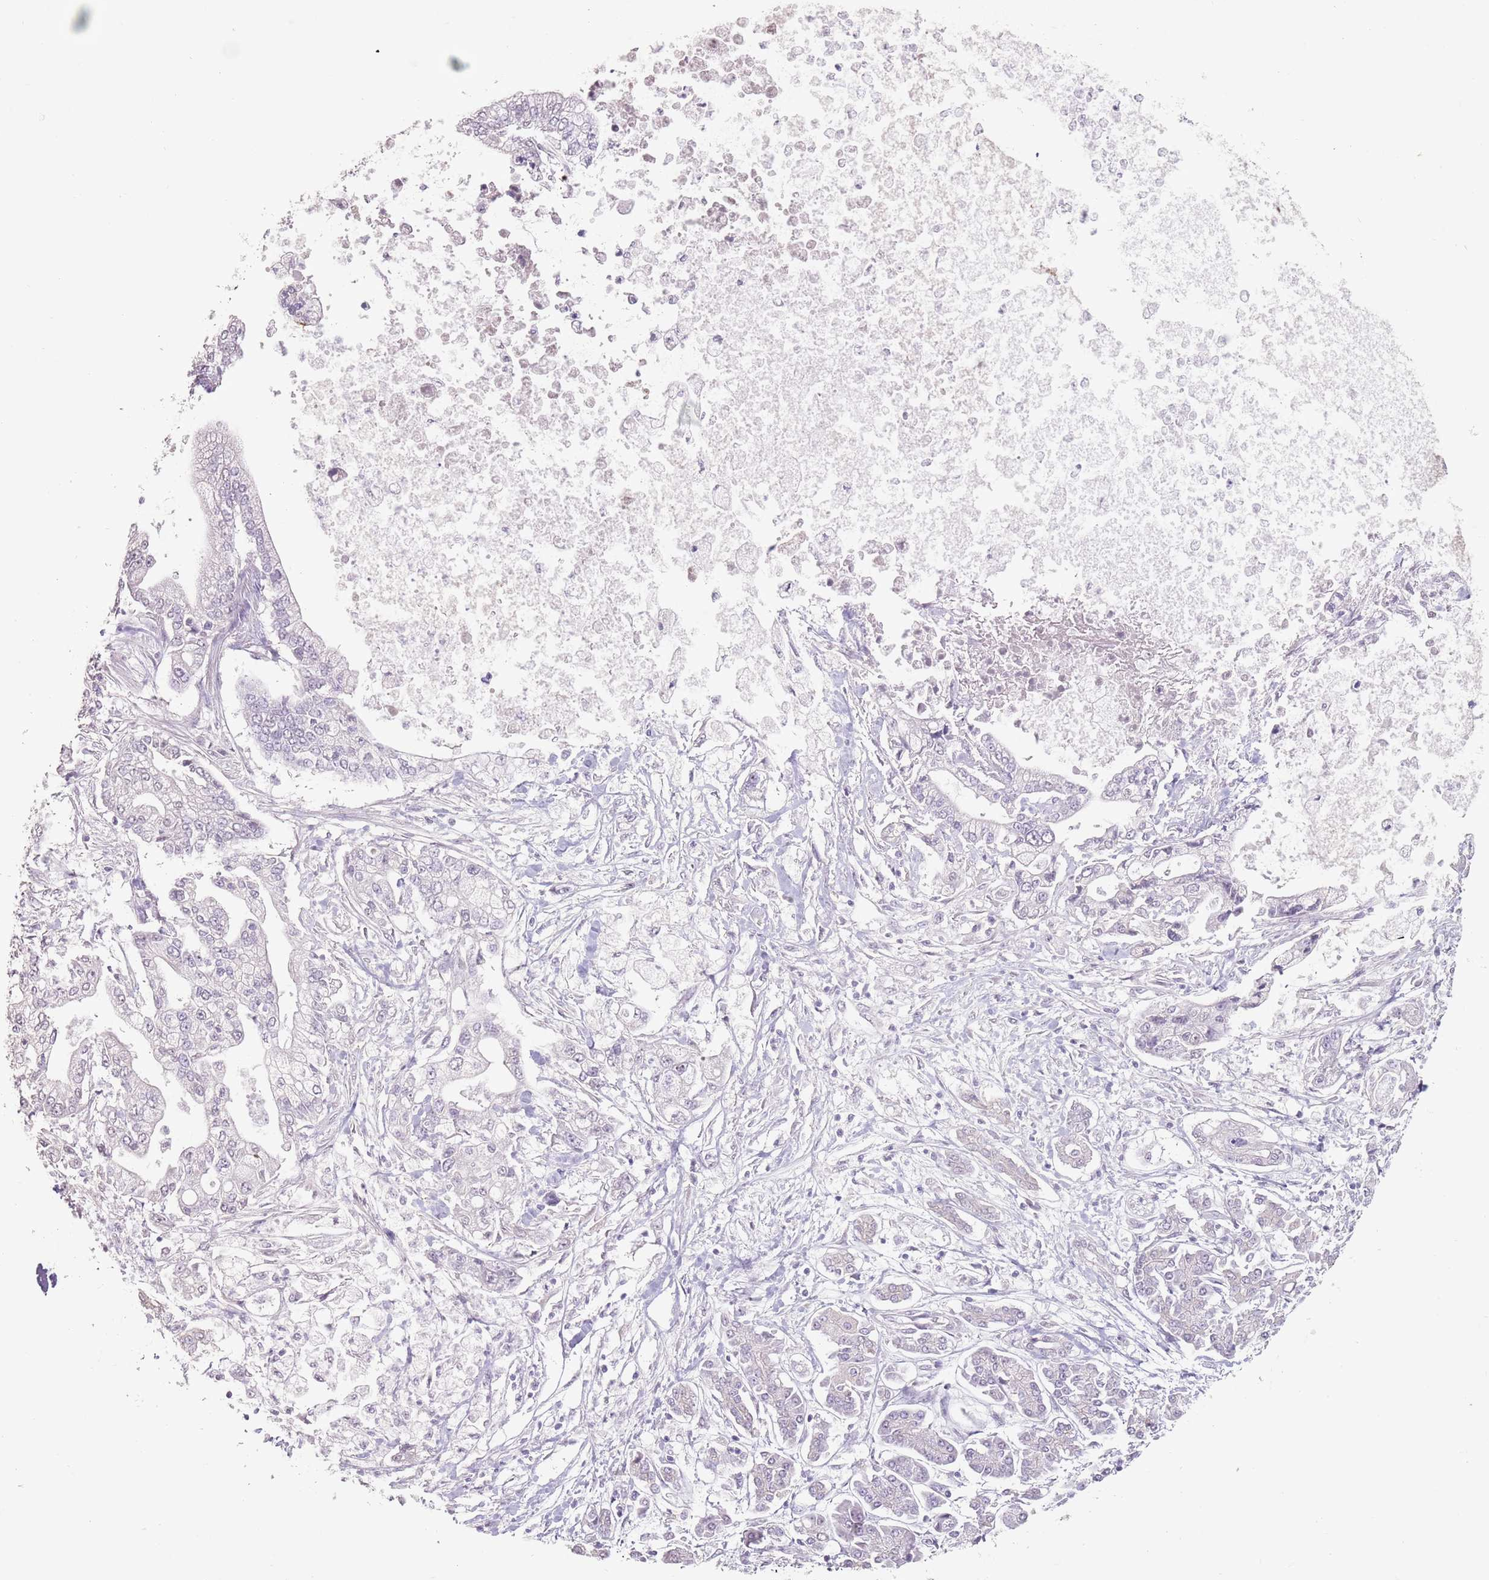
{"staining": {"intensity": "negative", "quantity": "none", "location": "none"}, "tissue": "pancreatic cancer", "cell_type": "Tumor cells", "image_type": "cancer", "snomed": [{"axis": "morphology", "description": "Adenocarcinoma, NOS"}, {"axis": "topography", "description": "Pancreas"}], "caption": "The IHC photomicrograph has no significant expression in tumor cells of pancreatic cancer tissue. Brightfield microscopy of immunohistochemistry stained with DAB (3,3'-diaminobenzidine) (brown) and hematoxylin (blue), captured at high magnification.", "gene": "STYK1", "patient": {"sex": "male", "age": 69}}